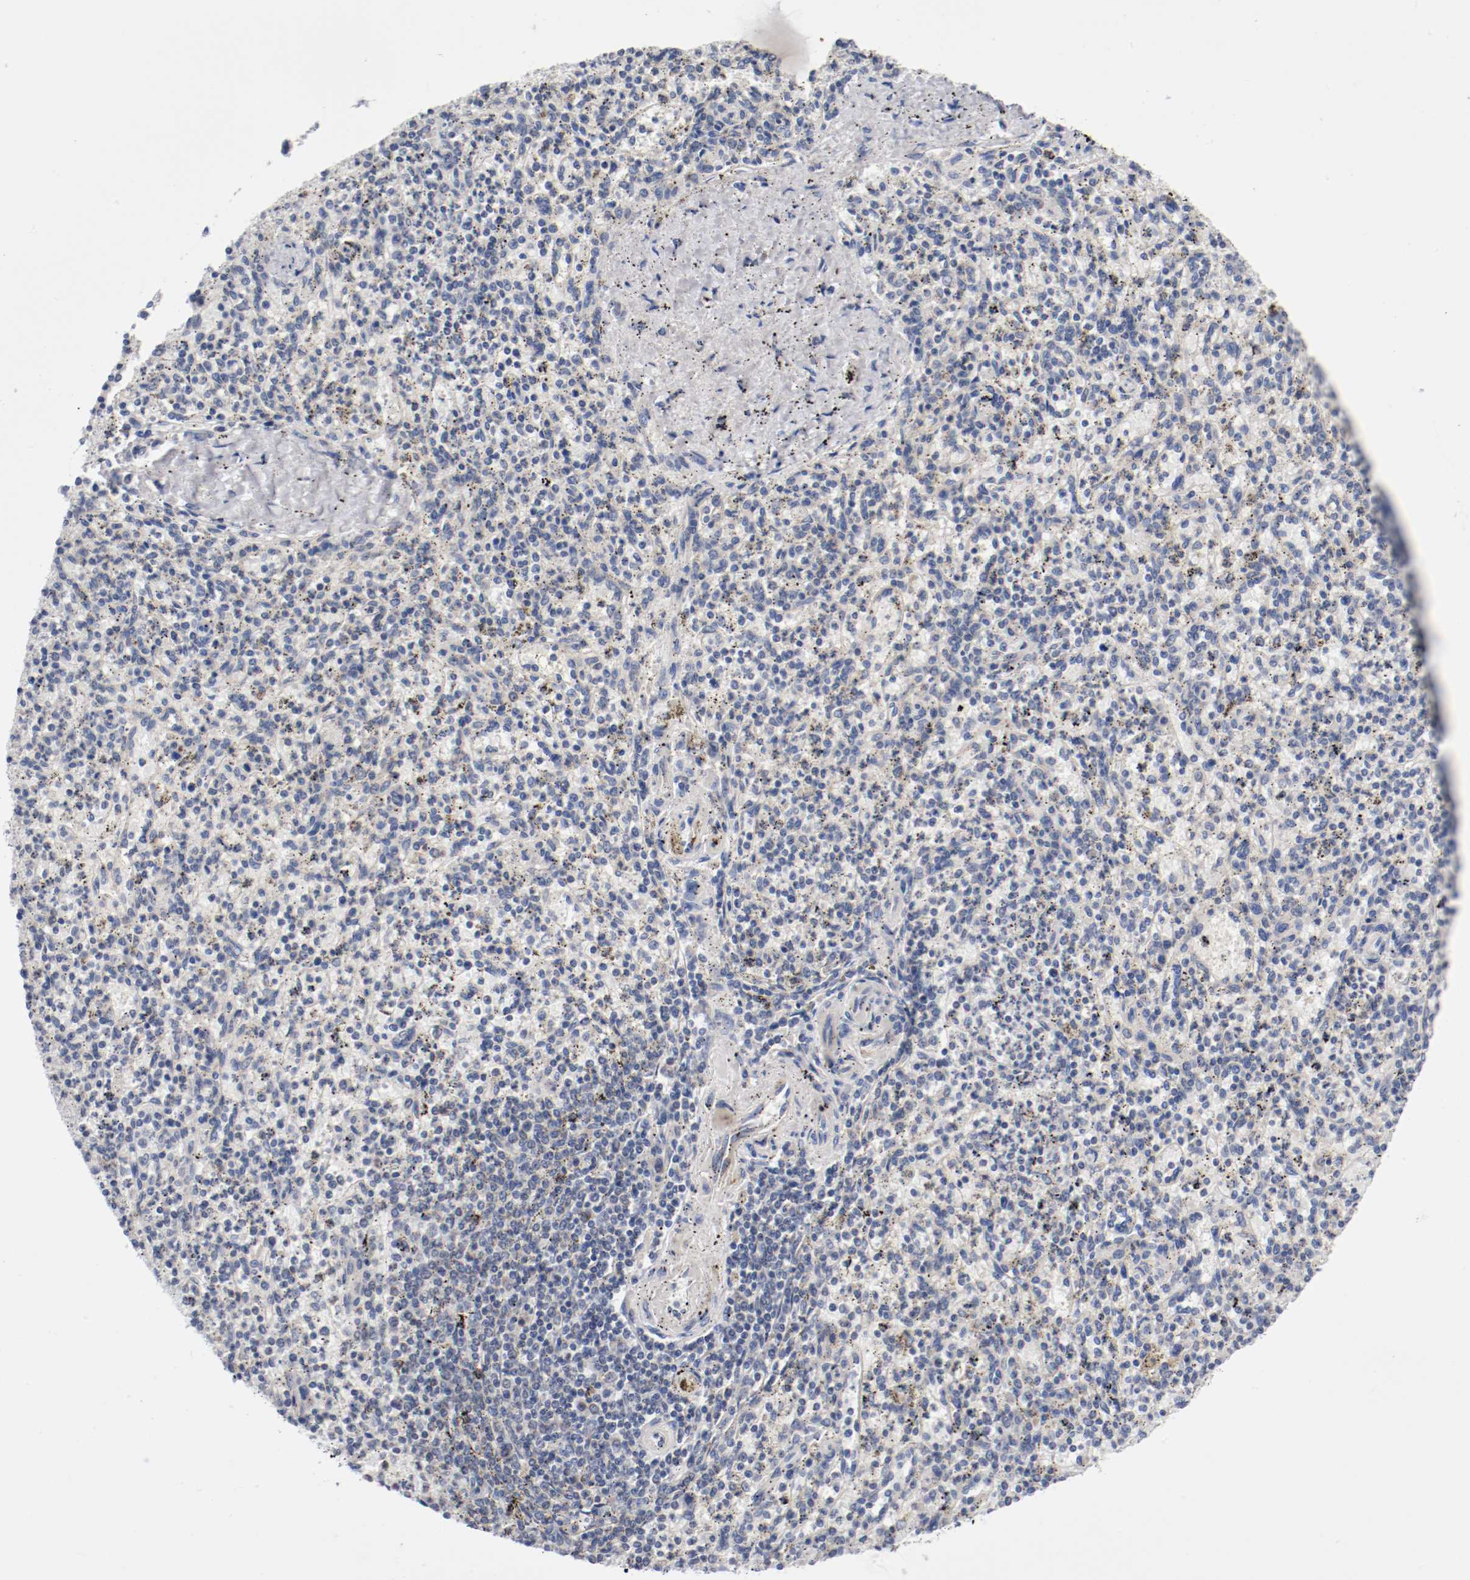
{"staining": {"intensity": "weak", "quantity": "<25%", "location": "cytoplasmic/membranous"}, "tissue": "spleen", "cell_type": "Cells in red pulp", "image_type": "normal", "snomed": [{"axis": "morphology", "description": "Normal tissue, NOS"}, {"axis": "topography", "description": "Spleen"}], "caption": "Immunohistochemistry (IHC) photomicrograph of normal spleen stained for a protein (brown), which exhibits no expression in cells in red pulp.", "gene": "PCSK6", "patient": {"sex": "male", "age": 72}}